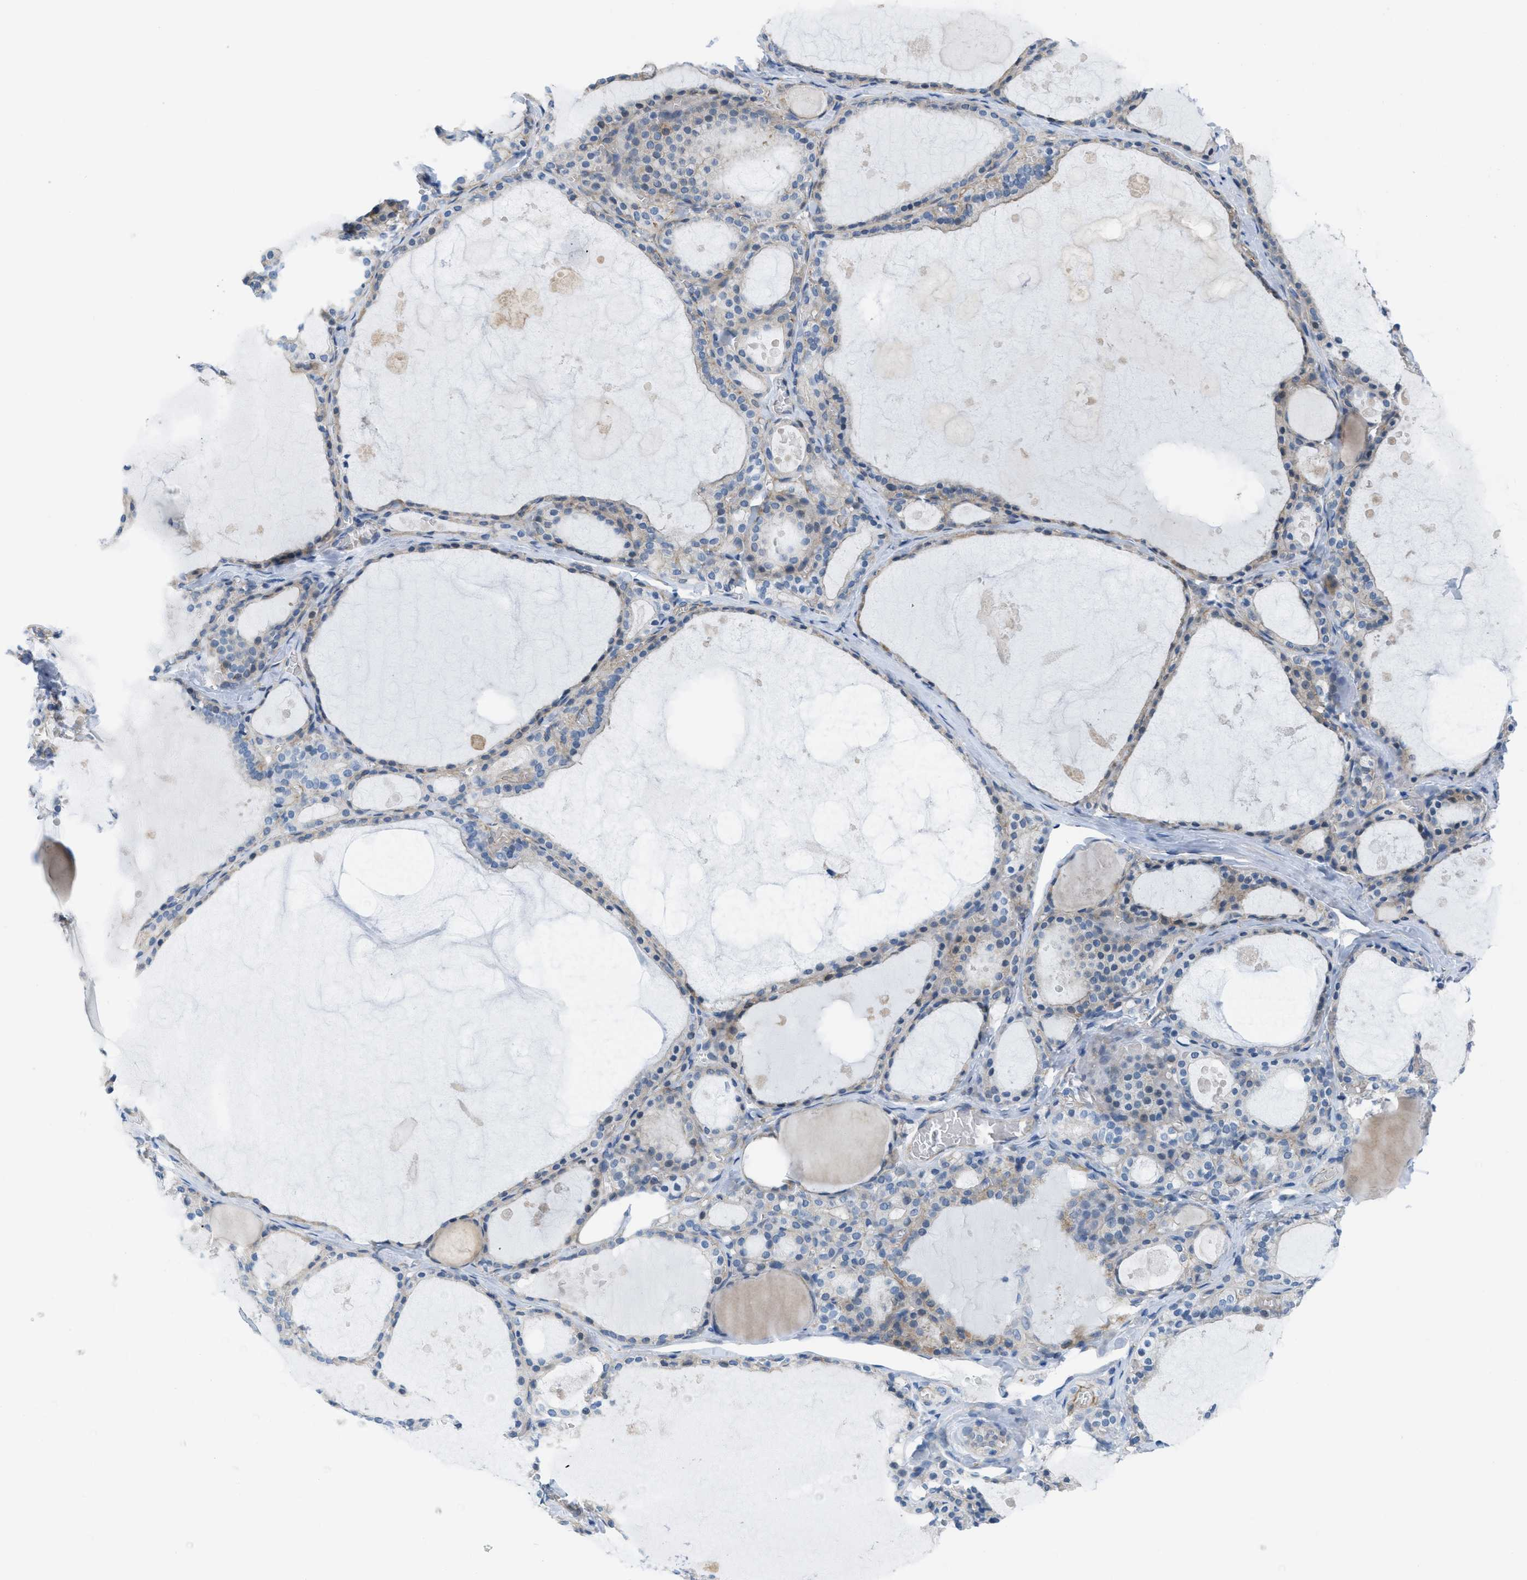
{"staining": {"intensity": "negative", "quantity": "none", "location": "none"}, "tissue": "thyroid gland", "cell_type": "Glandular cells", "image_type": "normal", "snomed": [{"axis": "morphology", "description": "Normal tissue, NOS"}, {"axis": "topography", "description": "Thyroid gland"}], "caption": "Unremarkable thyroid gland was stained to show a protein in brown. There is no significant staining in glandular cells.", "gene": "SLC12A1", "patient": {"sex": "male", "age": 56}}